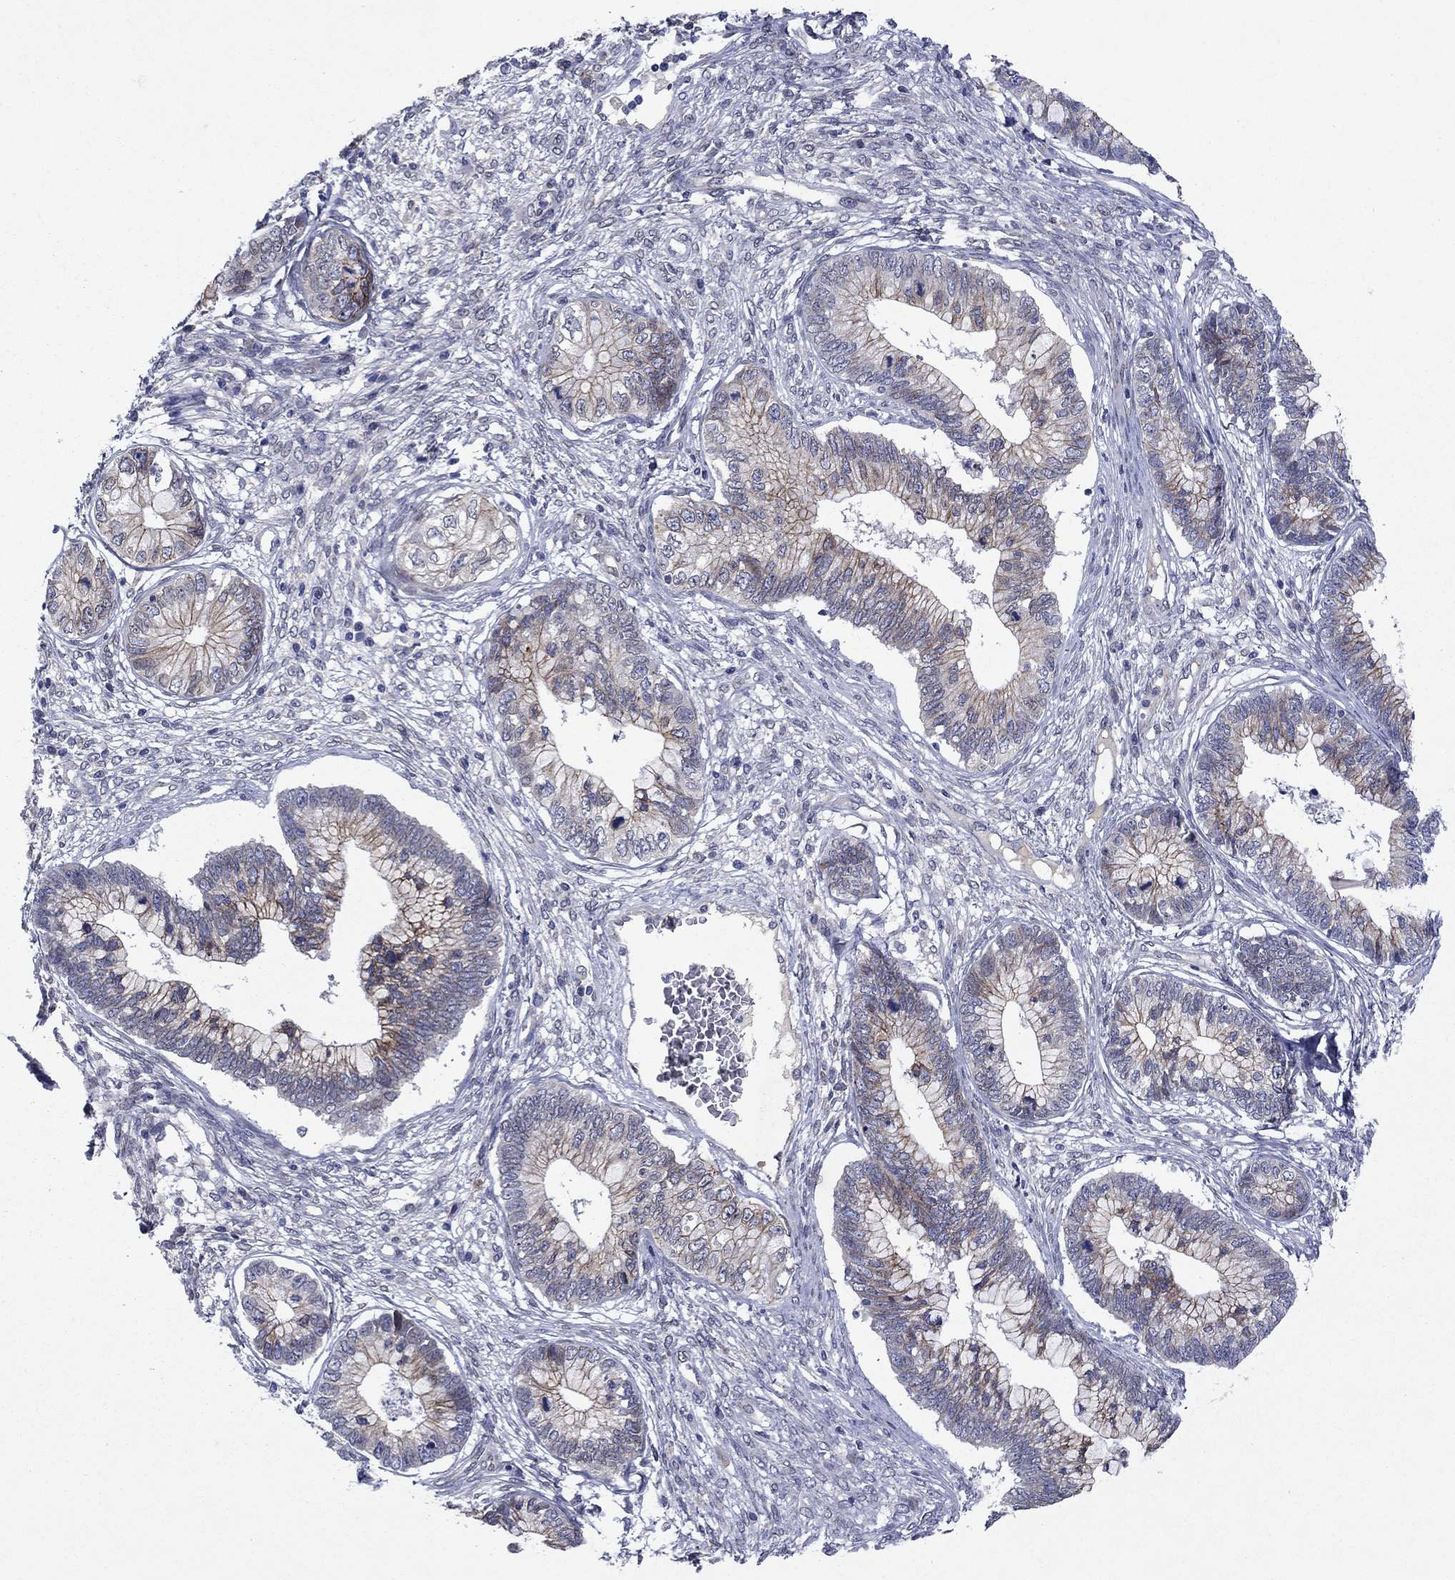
{"staining": {"intensity": "moderate", "quantity": "25%-75%", "location": "cytoplasmic/membranous"}, "tissue": "cervical cancer", "cell_type": "Tumor cells", "image_type": "cancer", "snomed": [{"axis": "morphology", "description": "Adenocarcinoma, NOS"}, {"axis": "topography", "description": "Cervix"}], "caption": "An immunohistochemistry histopathology image of tumor tissue is shown. Protein staining in brown shows moderate cytoplasmic/membranous positivity in adenocarcinoma (cervical) within tumor cells. The staining was performed using DAB (3,3'-diaminobenzidine), with brown indicating positive protein expression. Nuclei are stained blue with hematoxylin.", "gene": "EMC9", "patient": {"sex": "female", "age": 44}}